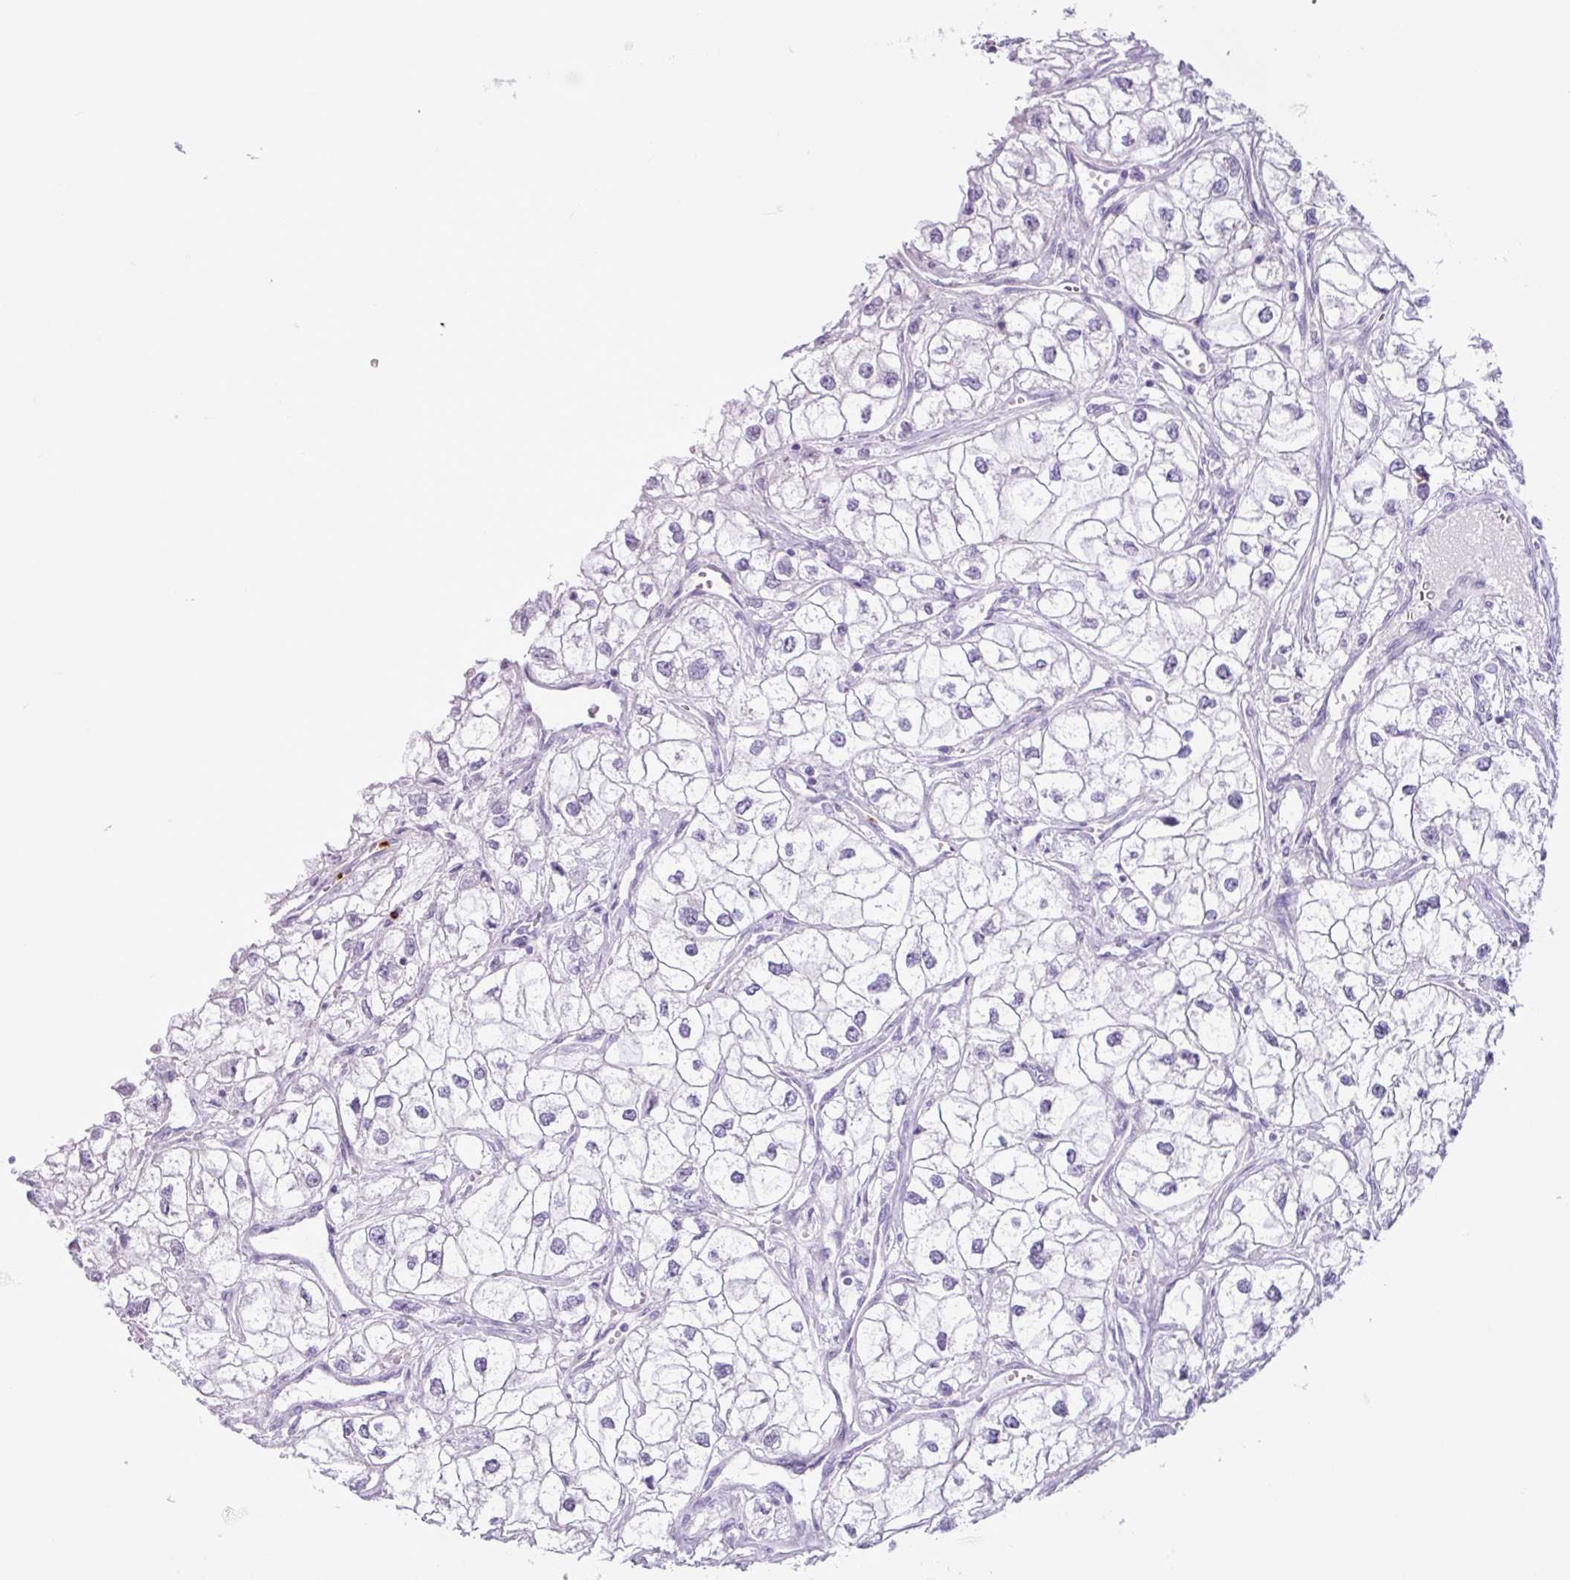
{"staining": {"intensity": "negative", "quantity": "none", "location": "none"}, "tissue": "renal cancer", "cell_type": "Tumor cells", "image_type": "cancer", "snomed": [{"axis": "morphology", "description": "Adenocarcinoma, NOS"}, {"axis": "topography", "description": "Kidney"}], "caption": "Immunohistochemistry (IHC) histopathology image of neoplastic tissue: human renal adenocarcinoma stained with DAB (3,3'-diaminobenzidine) exhibits no significant protein staining in tumor cells. (DAB IHC visualized using brightfield microscopy, high magnification).", "gene": "TMEM178A", "patient": {"sex": "male", "age": 59}}